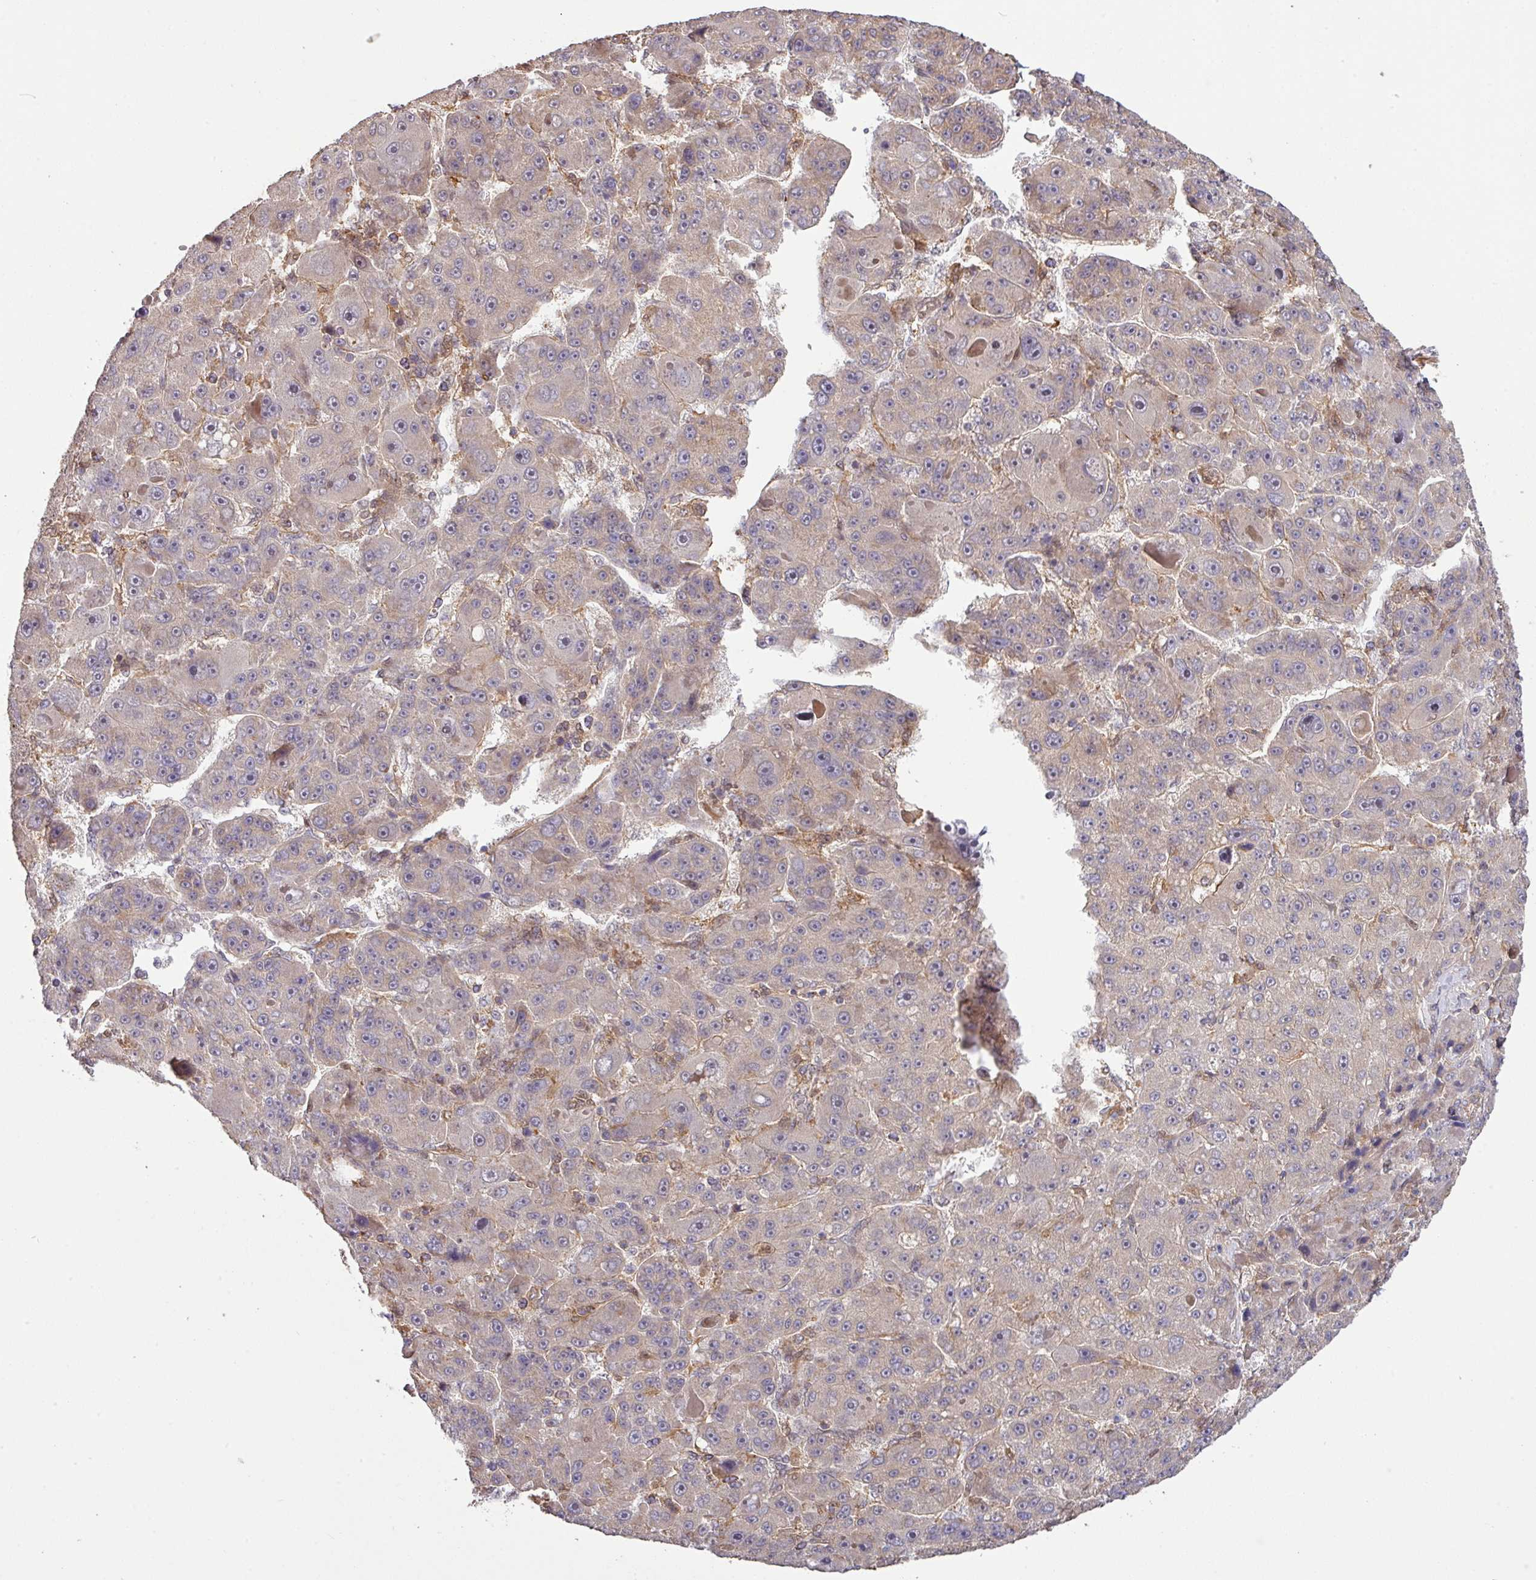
{"staining": {"intensity": "moderate", "quantity": "<25%", "location": "cytoplasmic/membranous"}, "tissue": "liver cancer", "cell_type": "Tumor cells", "image_type": "cancer", "snomed": [{"axis": "morphology", "description": "Carcinoma, Hepatocellular, NOS"}, {"axis": "topography", "description": "Liver"}], "caption": "Tumor cells demonstrate moderate cytoplasmic/membranous staining in about <25% of cells in liver cancer. The protein is stained brown, and the nuclei are stained in blue (DAB (3,3'-diaminobenzidine) IHC with brightfield microscopy, high magnification).", "gene": "ARPIN", "patient": {"sex": "male", "age": 76}}